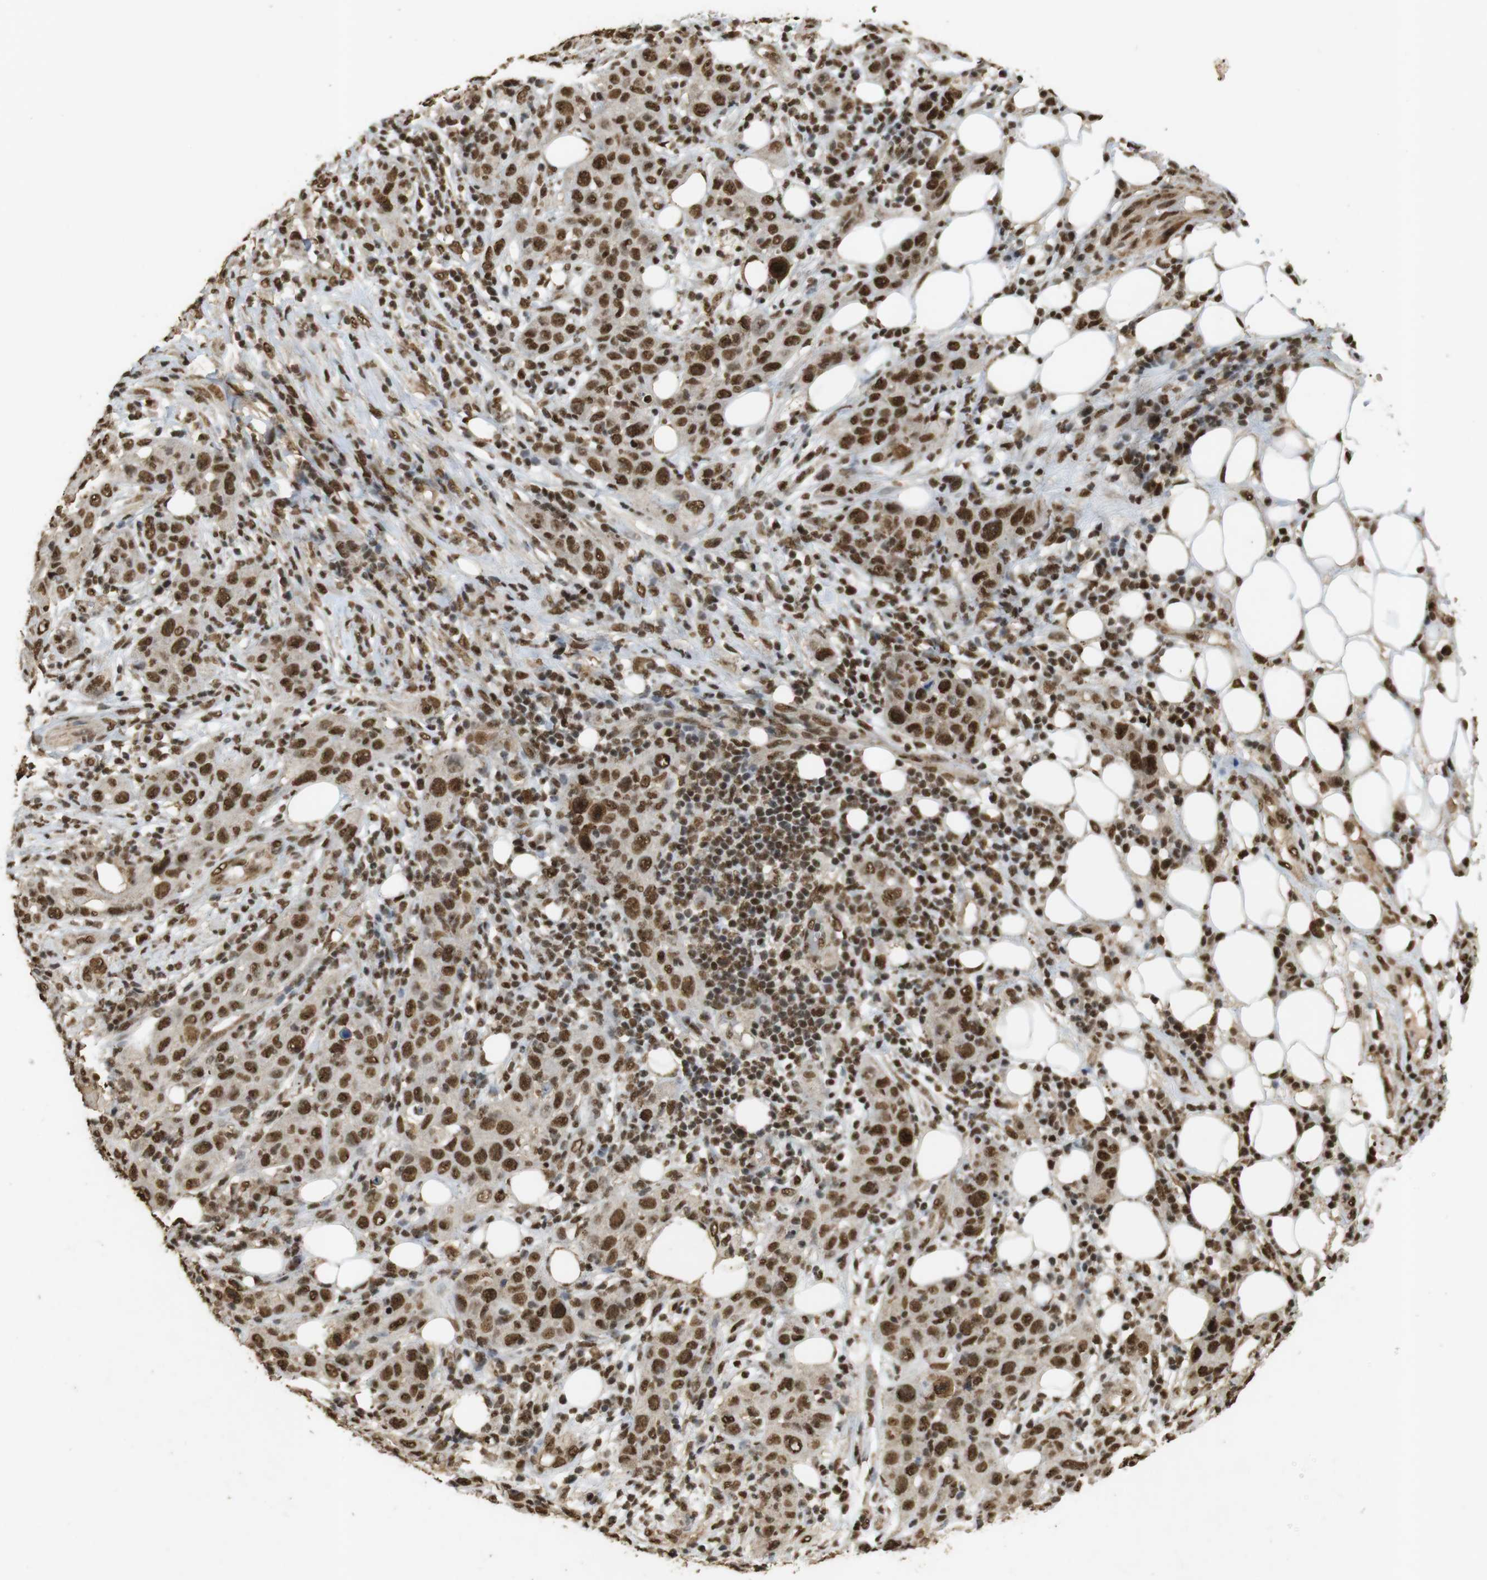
{"staining": {"intensity": "strong", "quantity": ">75%", "location": "nuclear"}, "tissue": "skin cancer", "cell_type": "Tumor cells", "image_type": "cancer", "snomed": [{"axis": "morphology", "description": "Squamous cell carcinoma, NOS"}, {"axis": "topography", "description": "Skin"}], "caption": "A micrograph showing strong nuclear expression in about >75% of tumor cells in skin squamous cell carcinoma, as visualized by brown immunohistochemical staining.", "gene": "GATA4", "patient": {"sex": "female", "age": 88}}